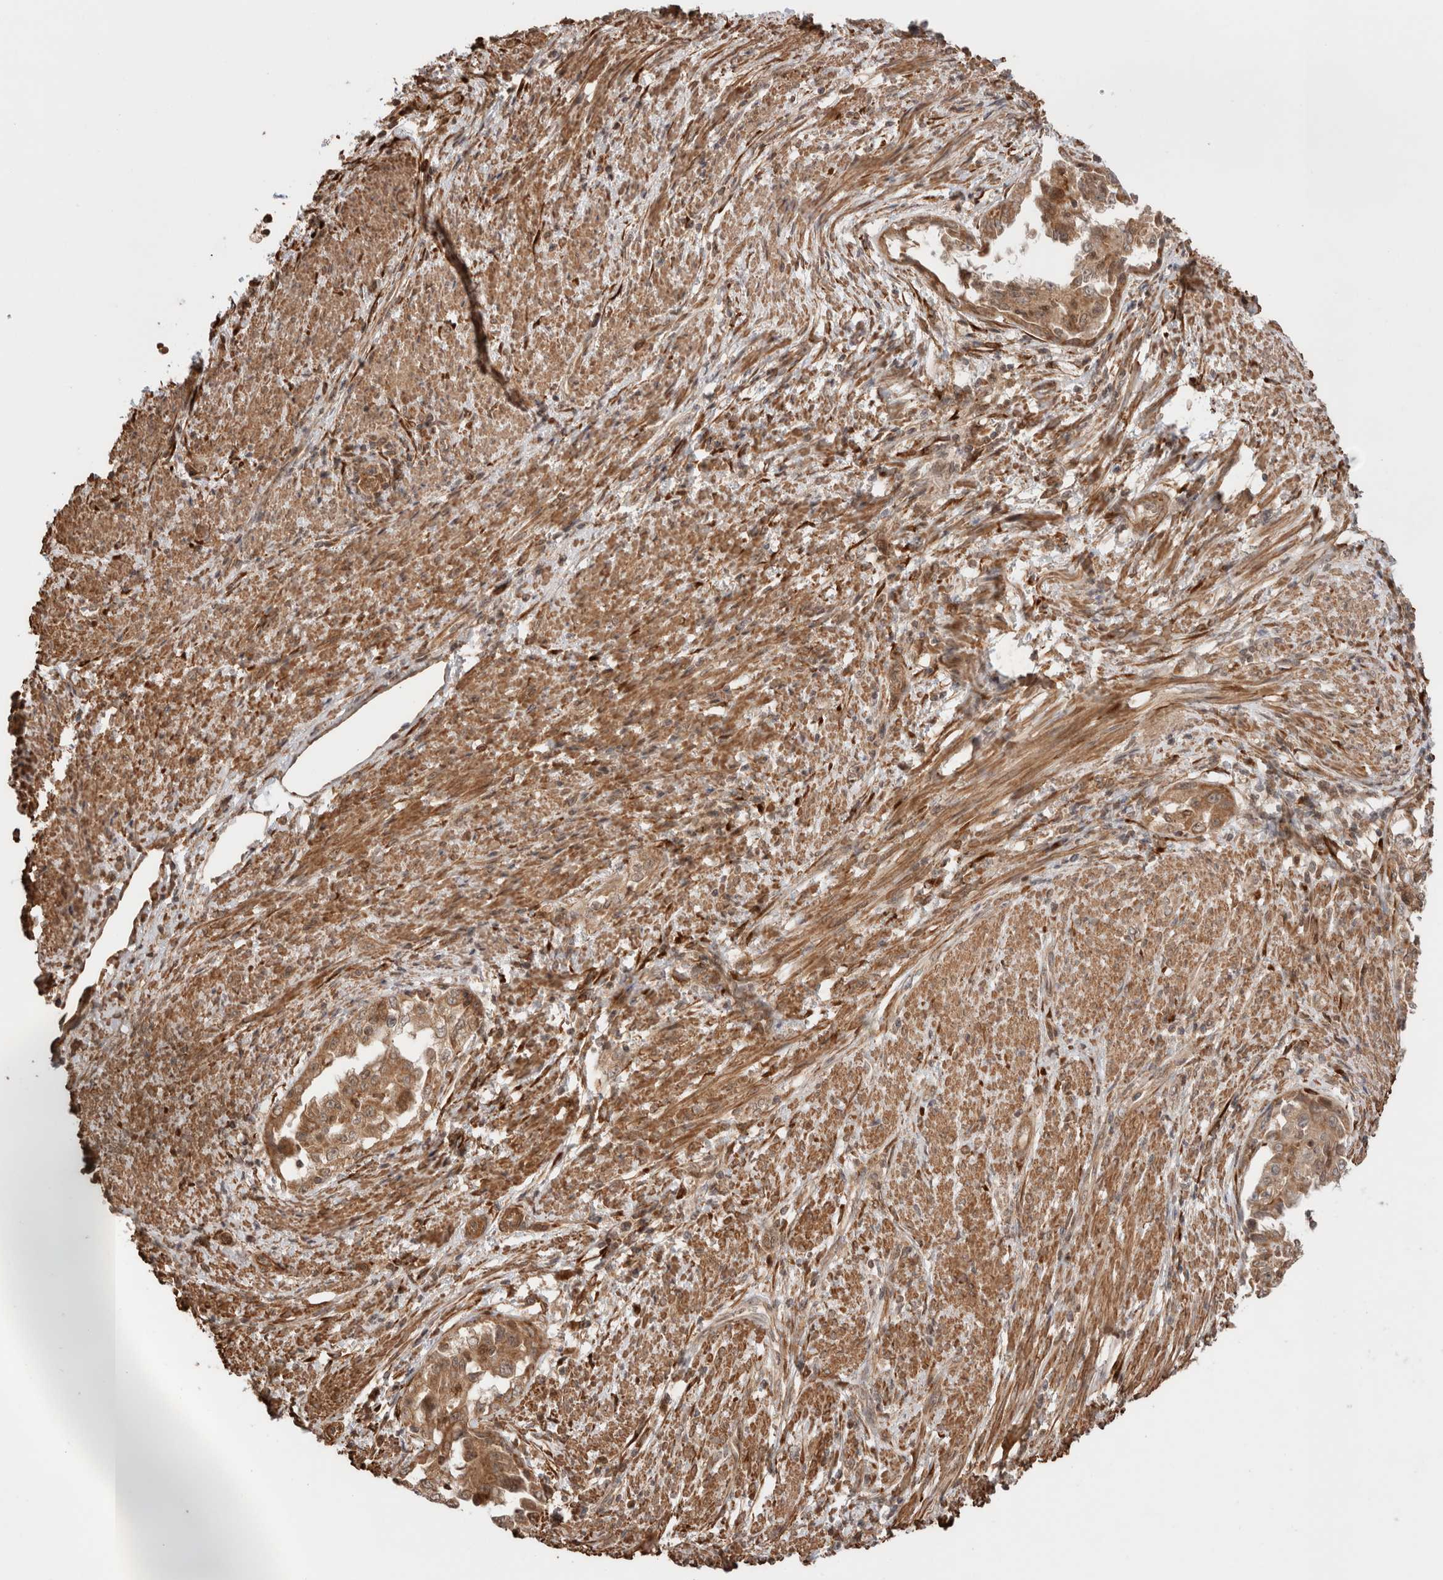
{"staining": {"intensity": "moderate", "quantity": ">75%", "location": "cytoplasmic/membranous"}, "tissue": "endometrial cancer", "cell_type": "Tumor cells", "image_type": "cancer", "snomed": [{"axis": "morphology", "description": "Adenocarcinoma, NOS"}, {"axis": "topography", "description": "Endometrium"}], "caption": "Immunohistochemistry histopathology image of neoplastic tissue: human endometrial adenocarcinoma stained using immunohistochemistry demonstrates medium levels of moderate protein expression localized specifically in the cytoplasmic/membranous of tumor cells, appearing as a cytoplasmic/membranous brown color.", "gene": "ZNF649", "patient": {"sex": "female", "age": 85}}